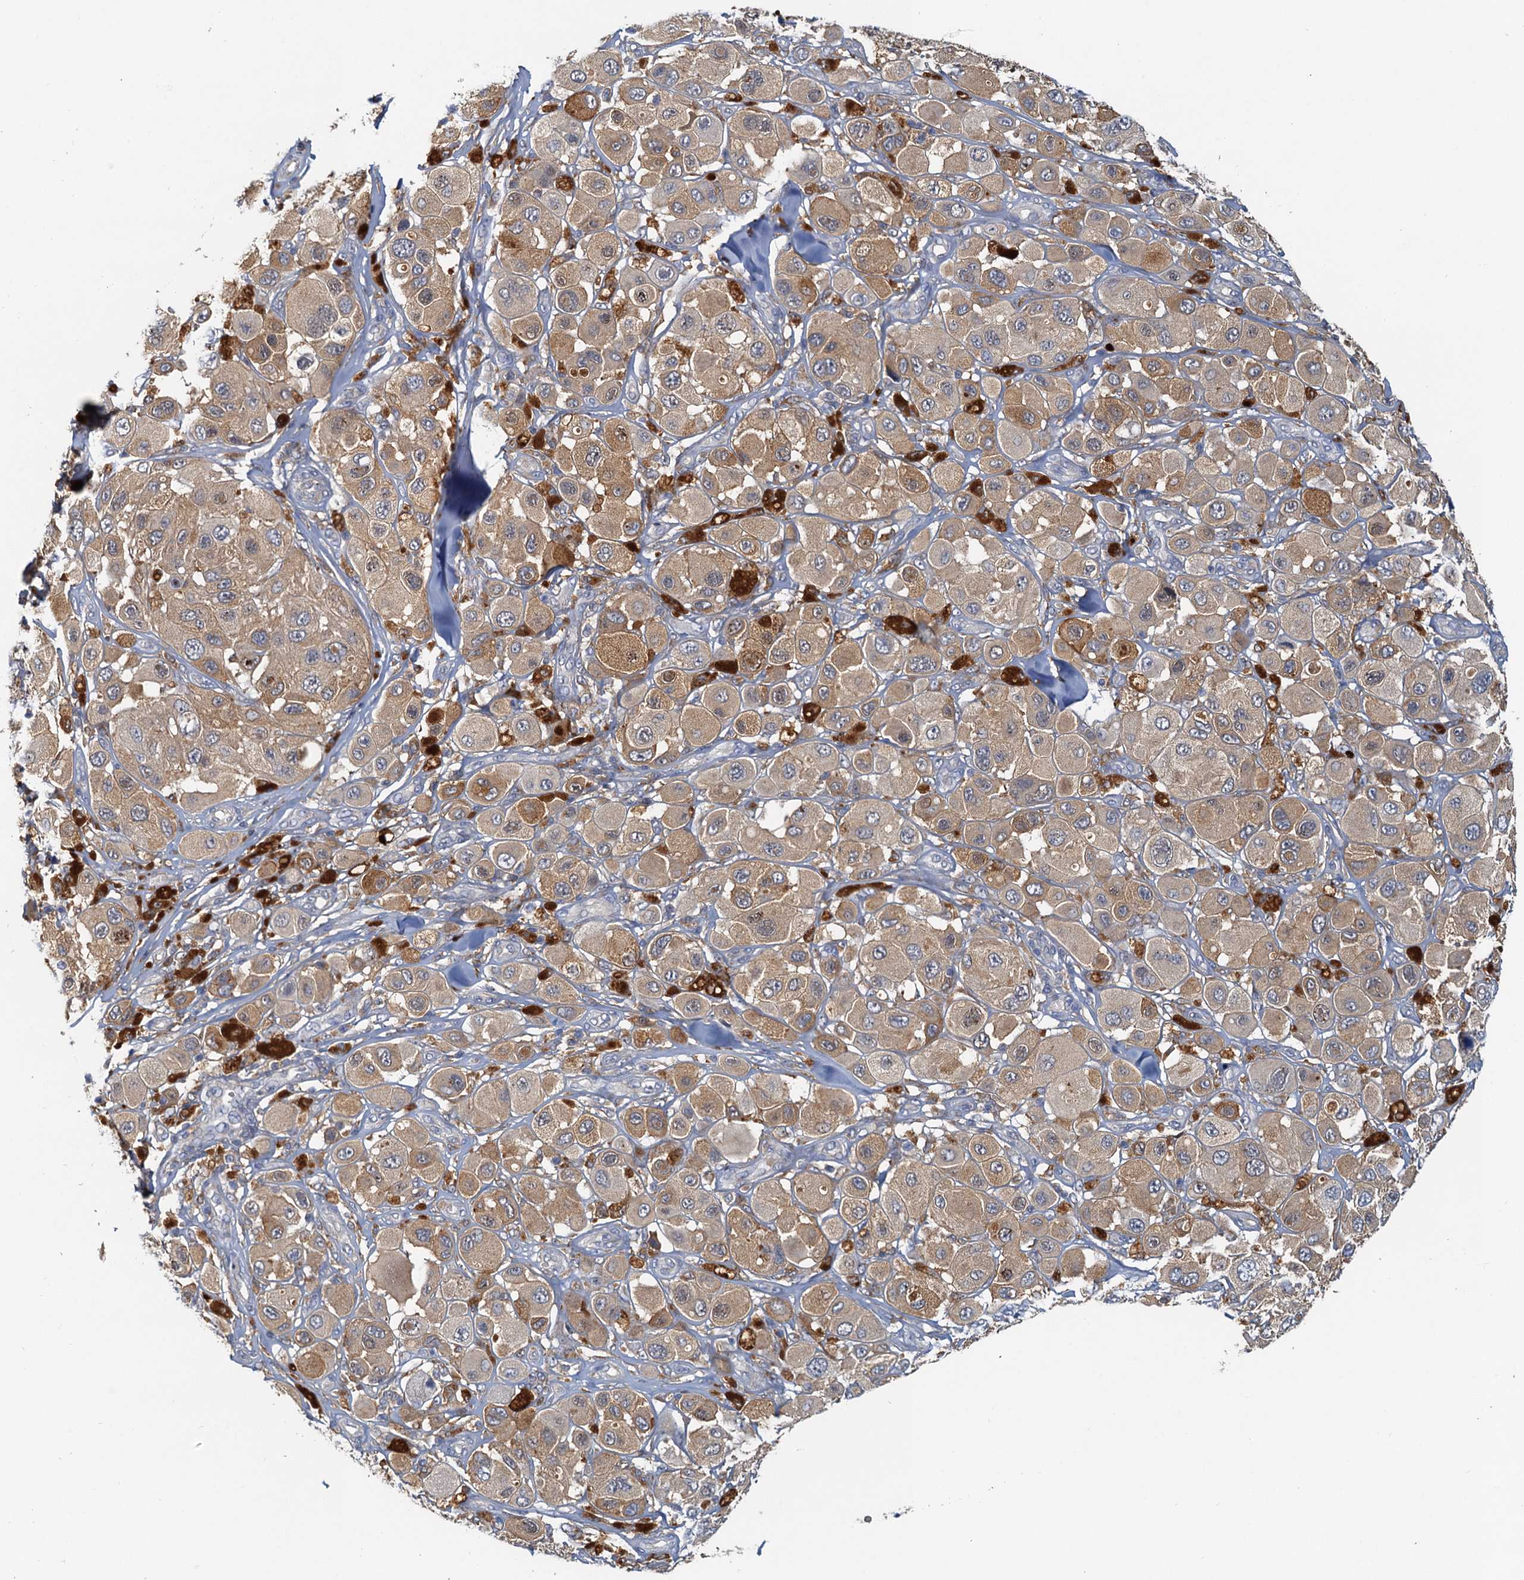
{"staining": {"intensity": "moderate", "quantity": ">75%", "location": "cytoplasmic/membranous"}, "tissue": "melanoma", "cell_type": "Tumor cells", "image_type": "cancer", "snomed": [{"axis": "morphology", "description": "Malignant melanoma, Metastatic site"}, {"axis": "topography", "description": "Skin"}], "caption": "Human malignant melanoma (metastatic site) stained with a protein marker displays moderate staining in tumor cells.", "gene": "TOLLIP", "patient": {"sex": "male", "age": 41}}